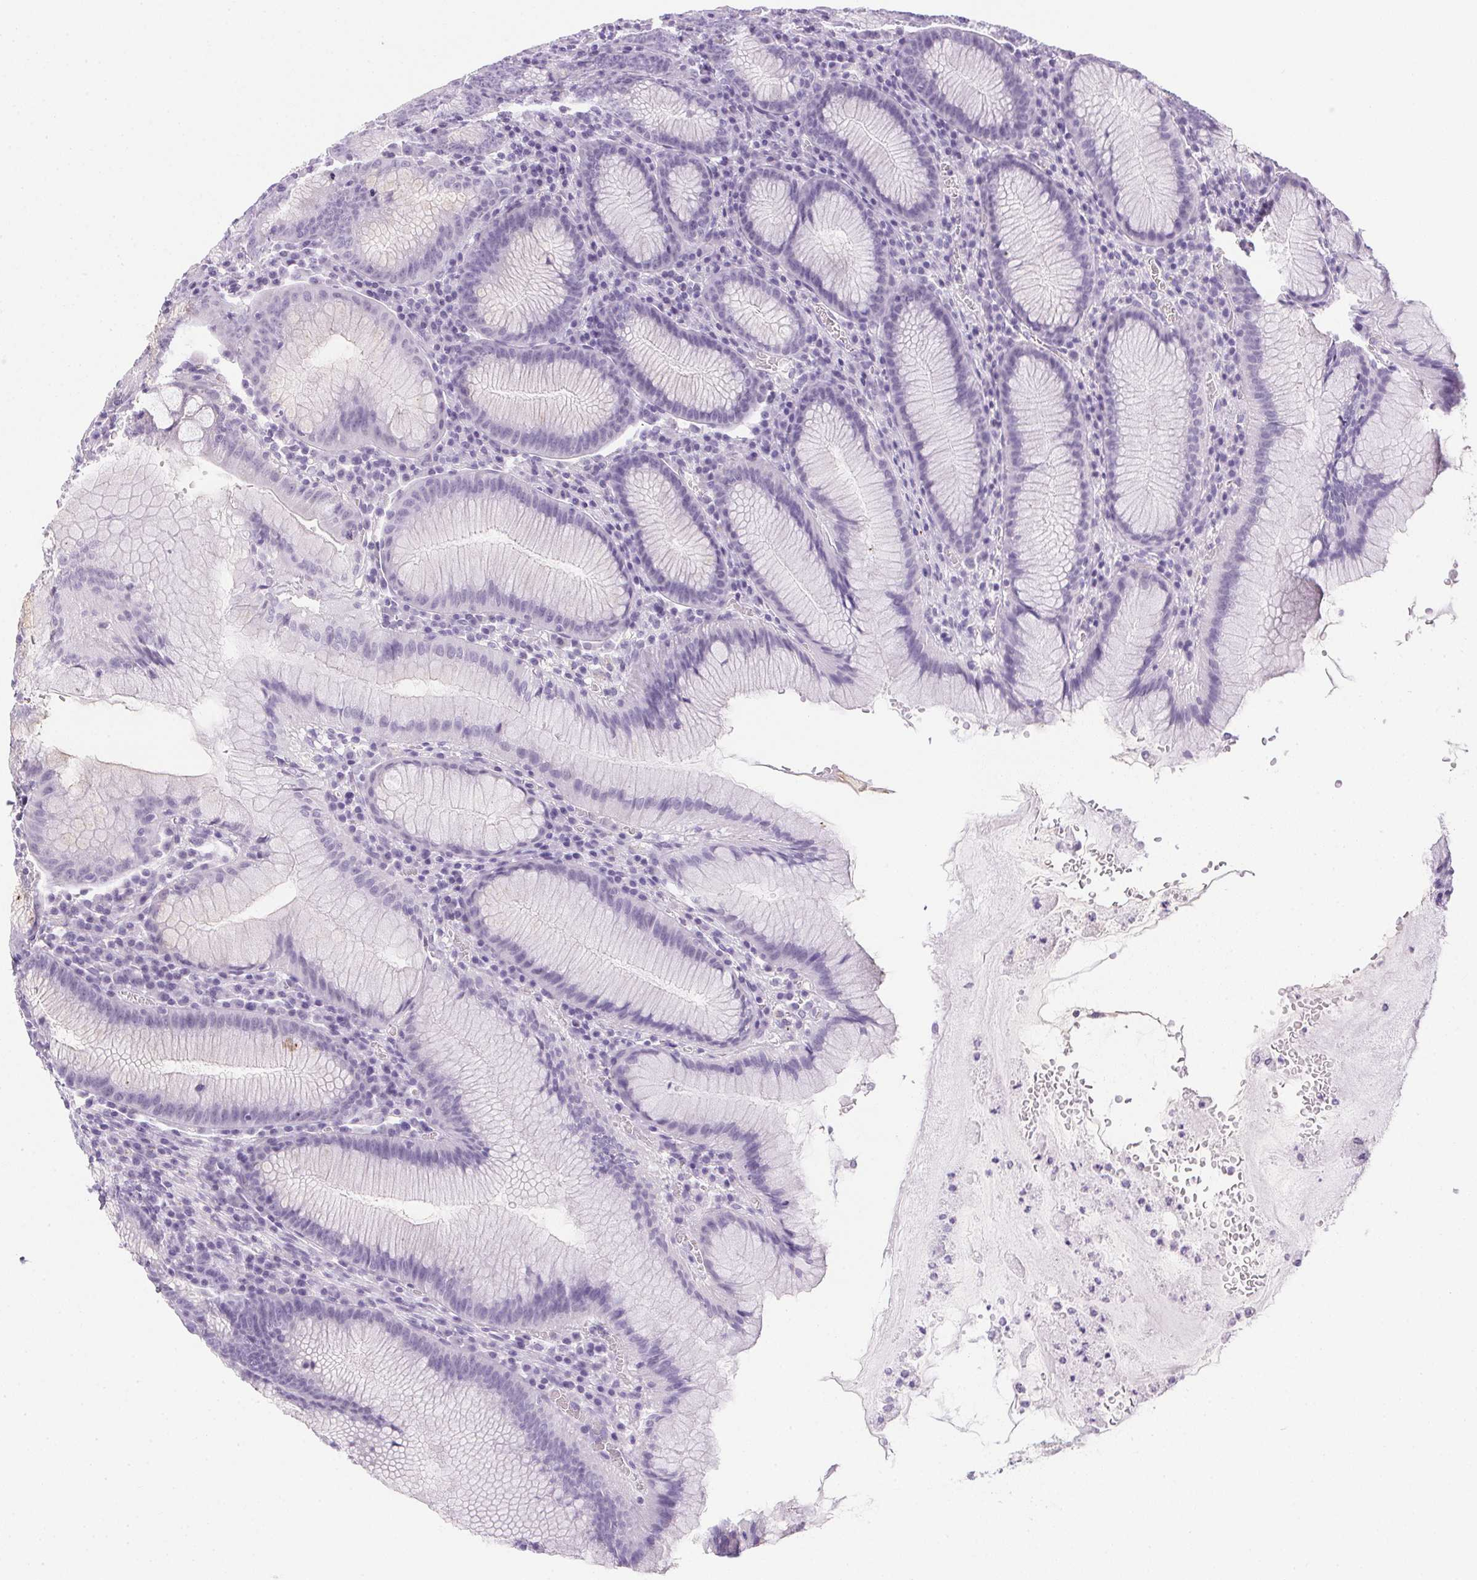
{"staining": {"intensity": "negative", "quantity": "none", "location": "none"}, "tissue": "stomach", "cell_type": "Glandular cells", "image_type": "normal", "snomed": [{"axis": "morphology", "description": "Normal tissue, NOS"}, {"axis": "topography", "description": "Stomach"}], "caption": "This is an immunohistochemistry photomicrograph of benign human stomach. There is no positivity in glandular cells.", "gene": "PRL", "patient": {"sex": "male", "age": 55}}